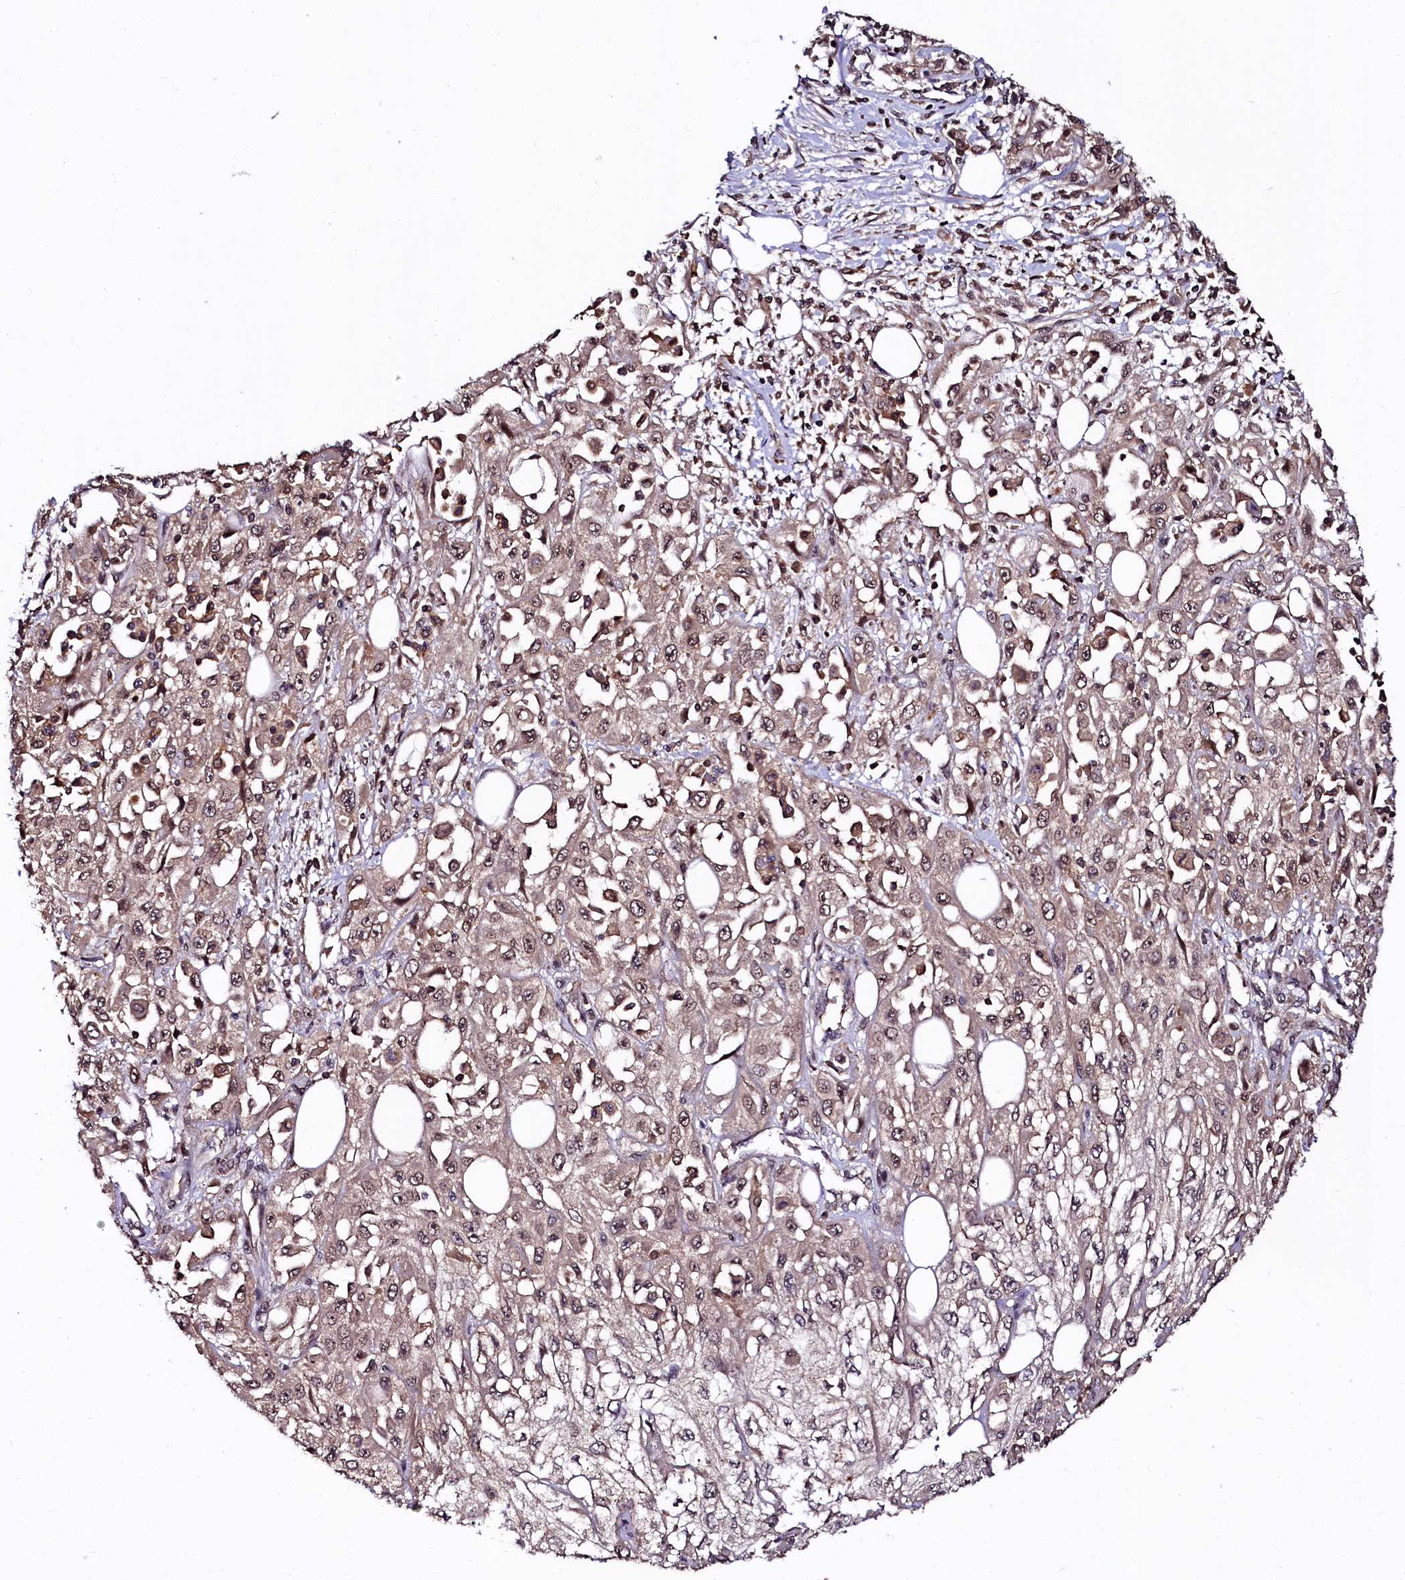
{"staining": {"intensity": "weak", "quantity": ">75%", "location": "nuclear"}, "tissue": "skin cancer", "cell_type": "Tumor cells", "image_type": "cancer", "snomed": [{"axis": "morphology", "description": "Squamous cell carcinoma, NOS"}, {"axis": "morphology", "description": "Squamous cell carcinoma, metastatic, NOS"}, {"axis": "topography", "description": "Skin"}, {"axis": "topography", "description": "Lymph node"}], "caption": "DAB immunohistochemical staining of skin squamous cell carcinoma exhibits weak nuclear protein staining in about >75% of tumor cells. (Stains: DAB (3,3'-diaminobenzidine) in brown, nuclei in blue, Microscopy: brightfield microscopy at high magnification).", "gene": "N4BP1", "patient": {"sex": "male", "age": 75}}